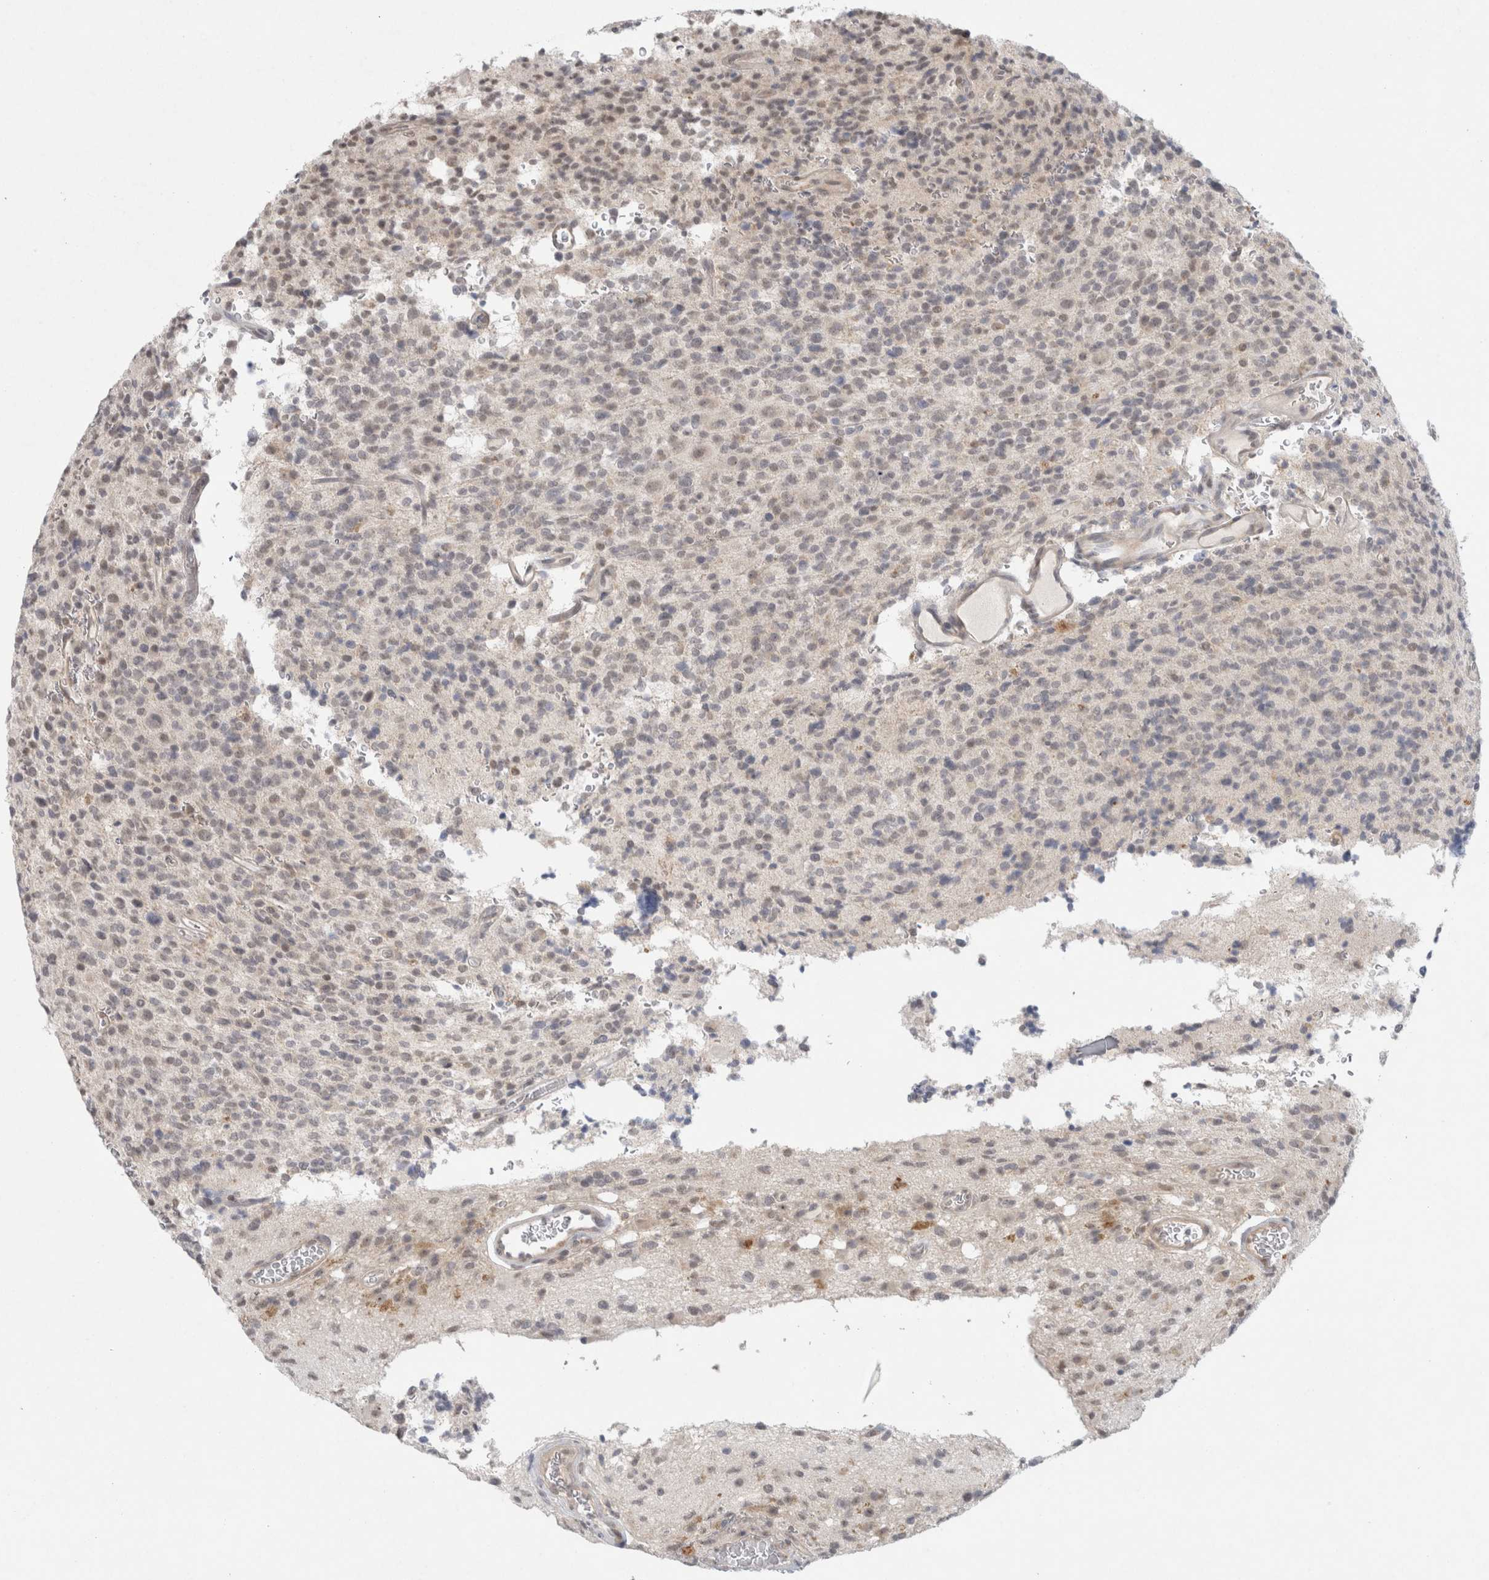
{"staining": {"intensity": "weak", "quantity": "<25%", "location": "nuclear"}, "tissue": "glioma", "cell_type": "Tumor cells", "image_type": "cancer", "snomed": [{"axis": "morphology", "description": "Glioma, malignant, High grade"}, {"axis": "topography", "description": "Brain"}], "caption": "The immunohistochemistry histopathology image has no significant positivity in tumor cells of glioma tissue. The staining is performed using DAB (3,3'-diaminobenzidine) brown chromogen with nuclei counter-stained in using hematoxylin.", "gene": "FBXO42", "patient": {"sex": "male", "age": 34}}